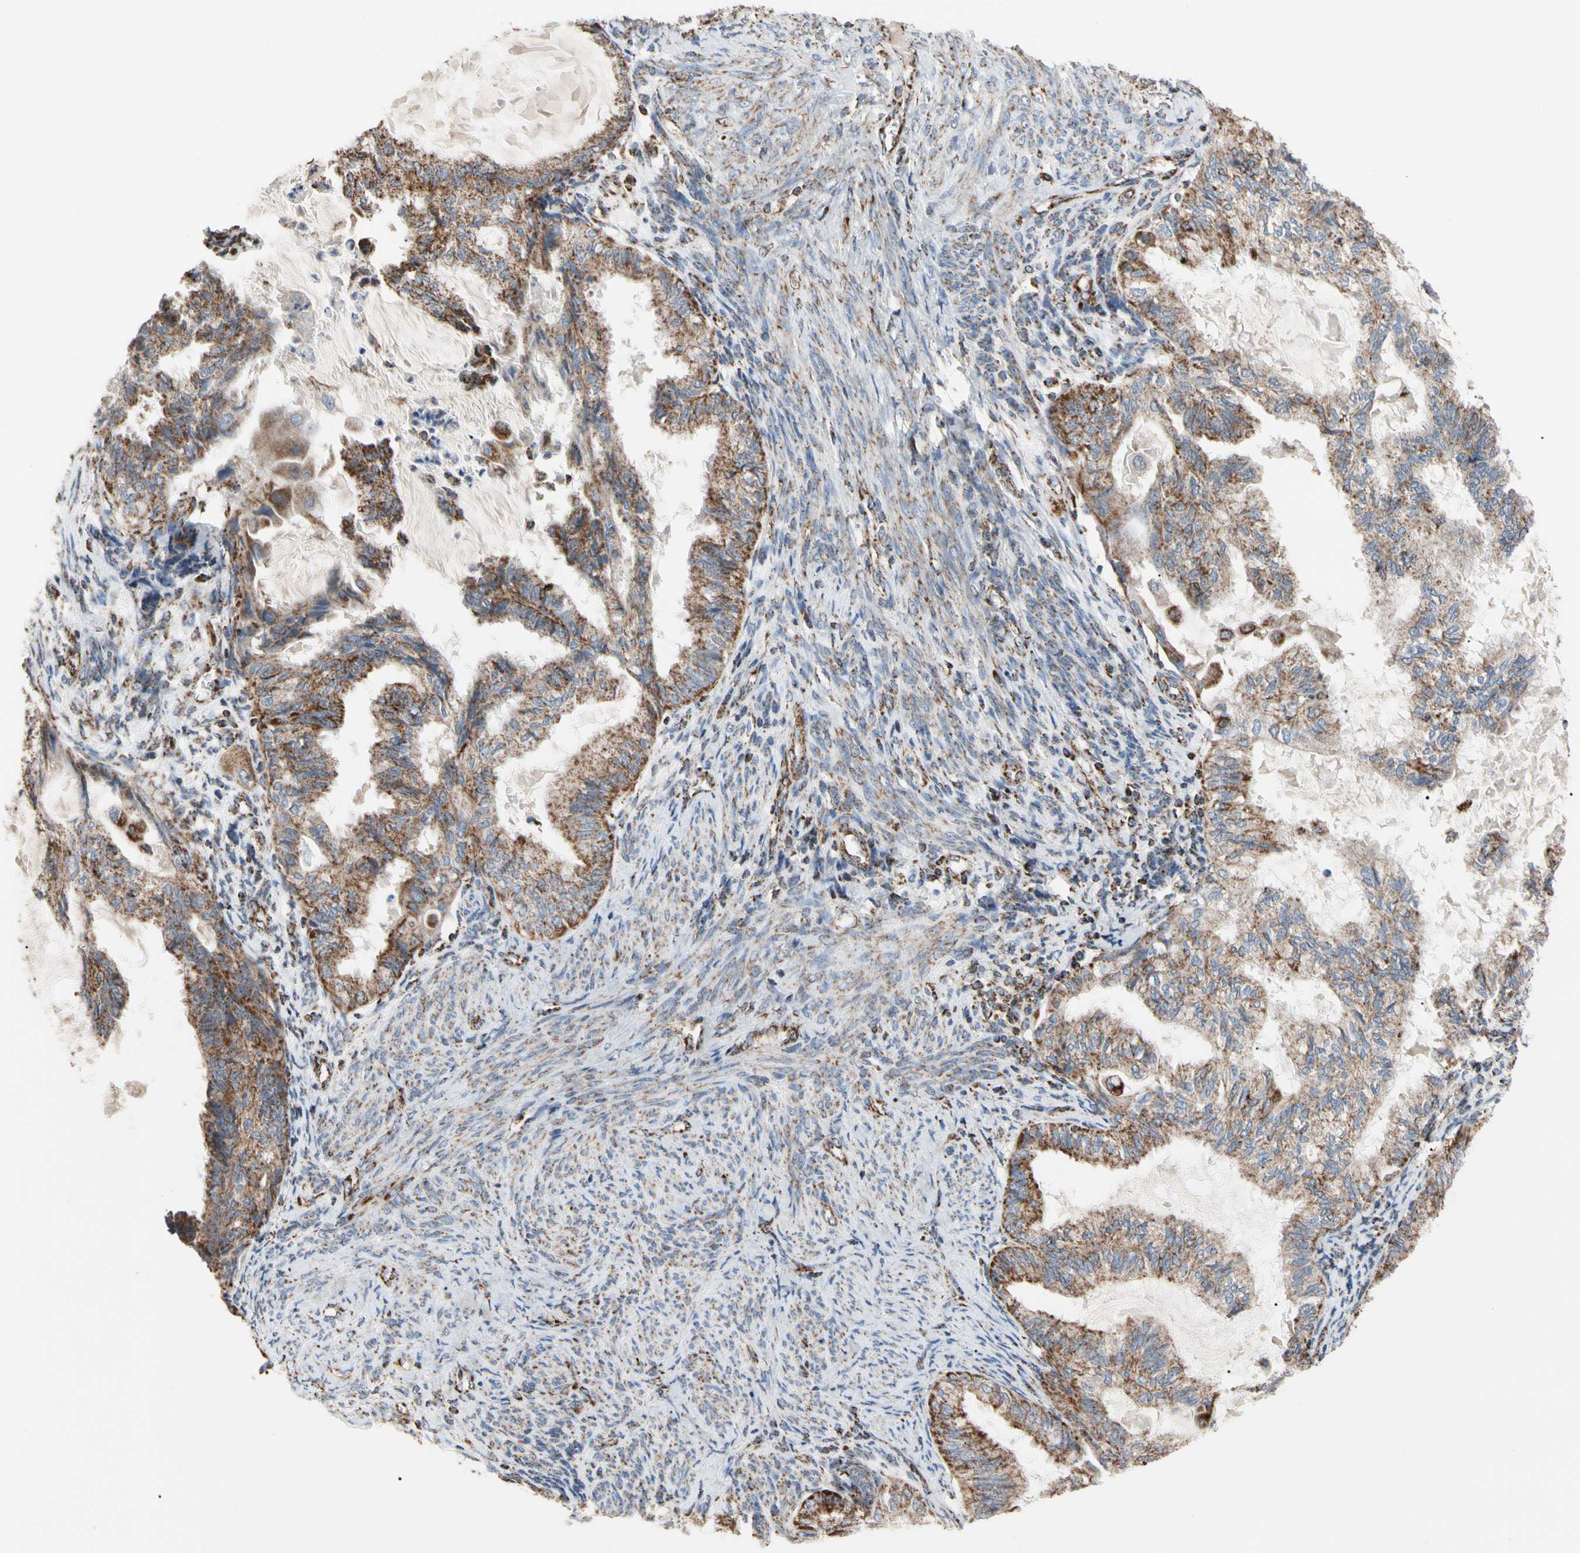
{"staining": {"intensity": "strong", "quantity": ">75%", "location": "cytoplasmic/membranous"}, "tissue": "cervical cancer", "cell_type": "Tumor cells", "image_type": "cancer", "snomed": [{"axis": "morphology", "description": "Normal tissue, NOS"}, {"axis": "morphology", "description": "Adenocarcinoma, NOS"}, {"axis": "topography", "description": "Cervix"}, {"axis": "topography", "description": "Endometrium"}], "caption": "High-magnification brightfield microscopy of adenocarcinoma (cervical) stained with DAB (3,3'-diaminobenzidine) (brown) and counterstained with hematoxylin (blue). tumor cells exhibit strong cytoplasmic/membranous expression is present in approximately>75% of cells.", "gene": "FAM110B", "patient": {"sex": "female", "age": 86}}